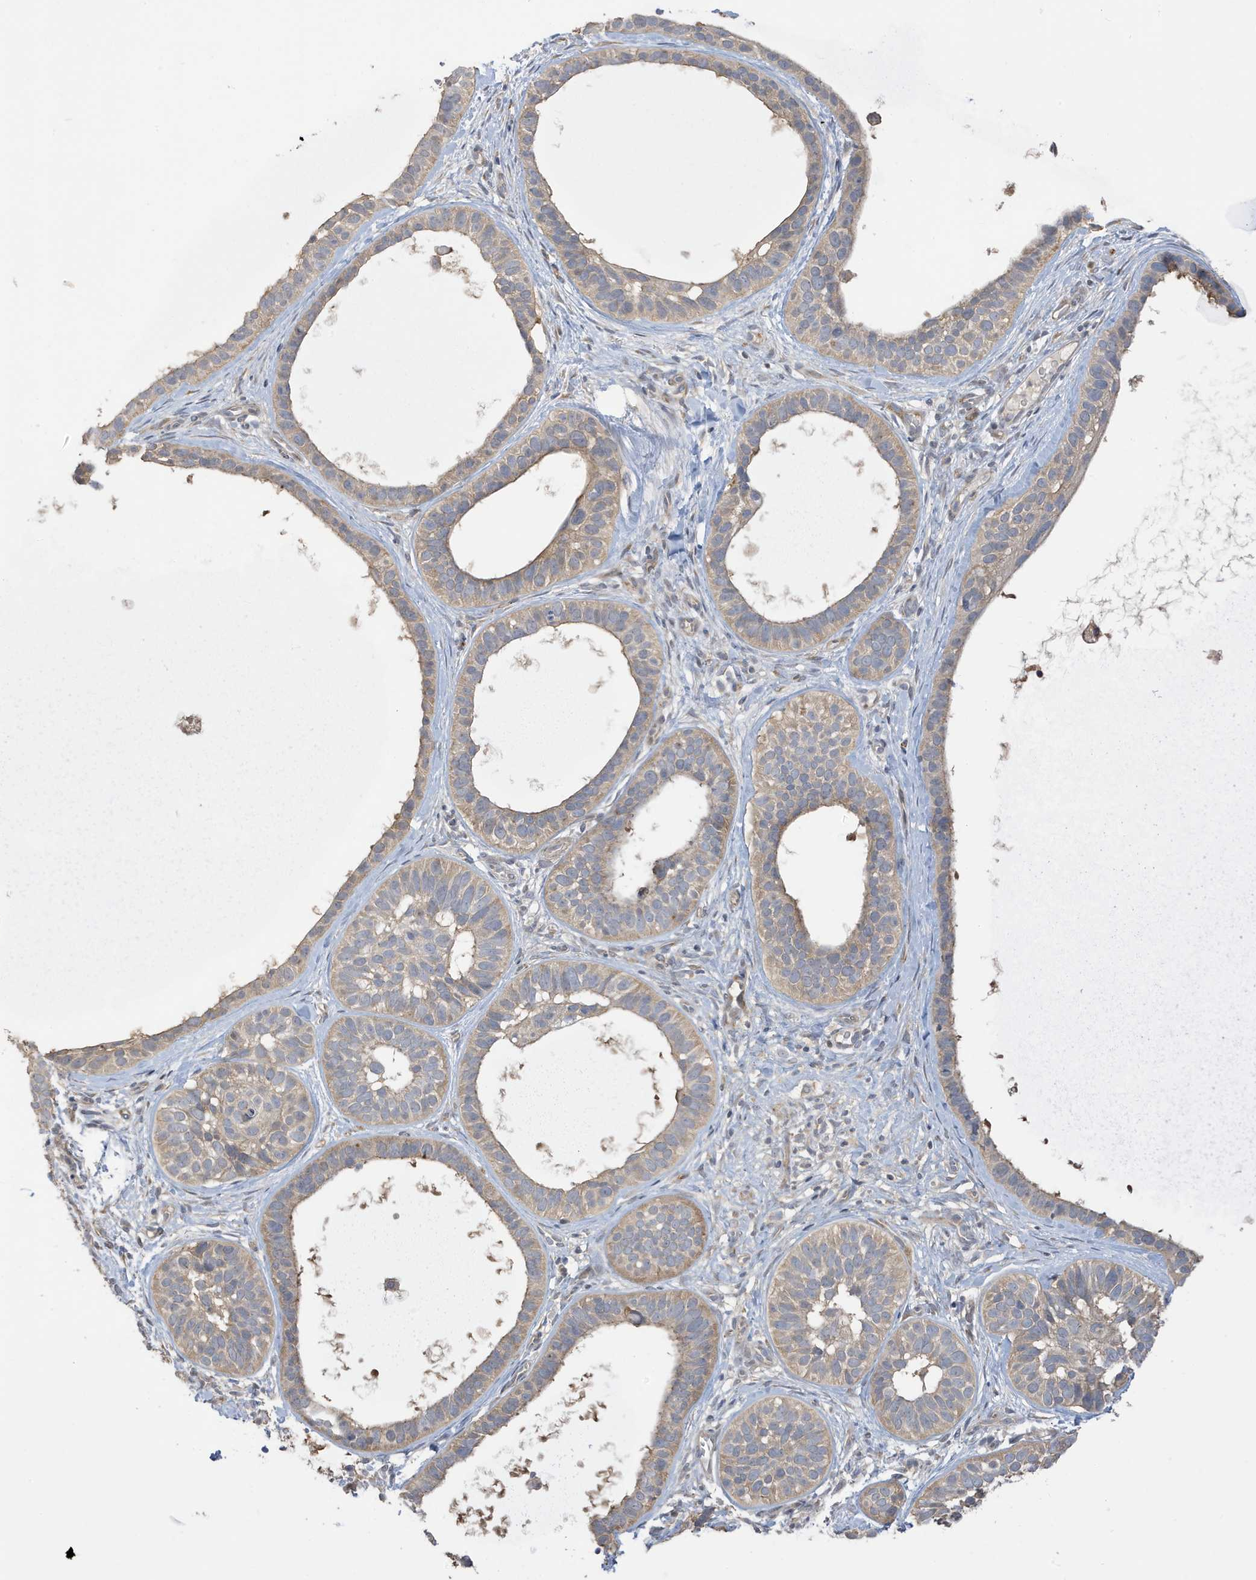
{"staining": {"intensity": "weak", "quantity": "25%-75%", "location": "cytoplasmic/membranous"}, "tissue": "skin cancer", "cell_type": "Tumor cells", "image_type": "cancer", "snomed": [{"axis": "morphology", "description": "Basal cell carcinoma"}, {"axis": "topography", "description": "Skin"}], "caption": "Immunohistochemistry (IHC) (DAB (3,3'-diaminobenzidine)) staining of human basal cell carcinoma (skin) exhibits weak cytoplasmic/membranous protein expression in about 25%-75% of tumor cells.", "gene": "TAB3", "patient": {"sex": "male", "age": 62}}